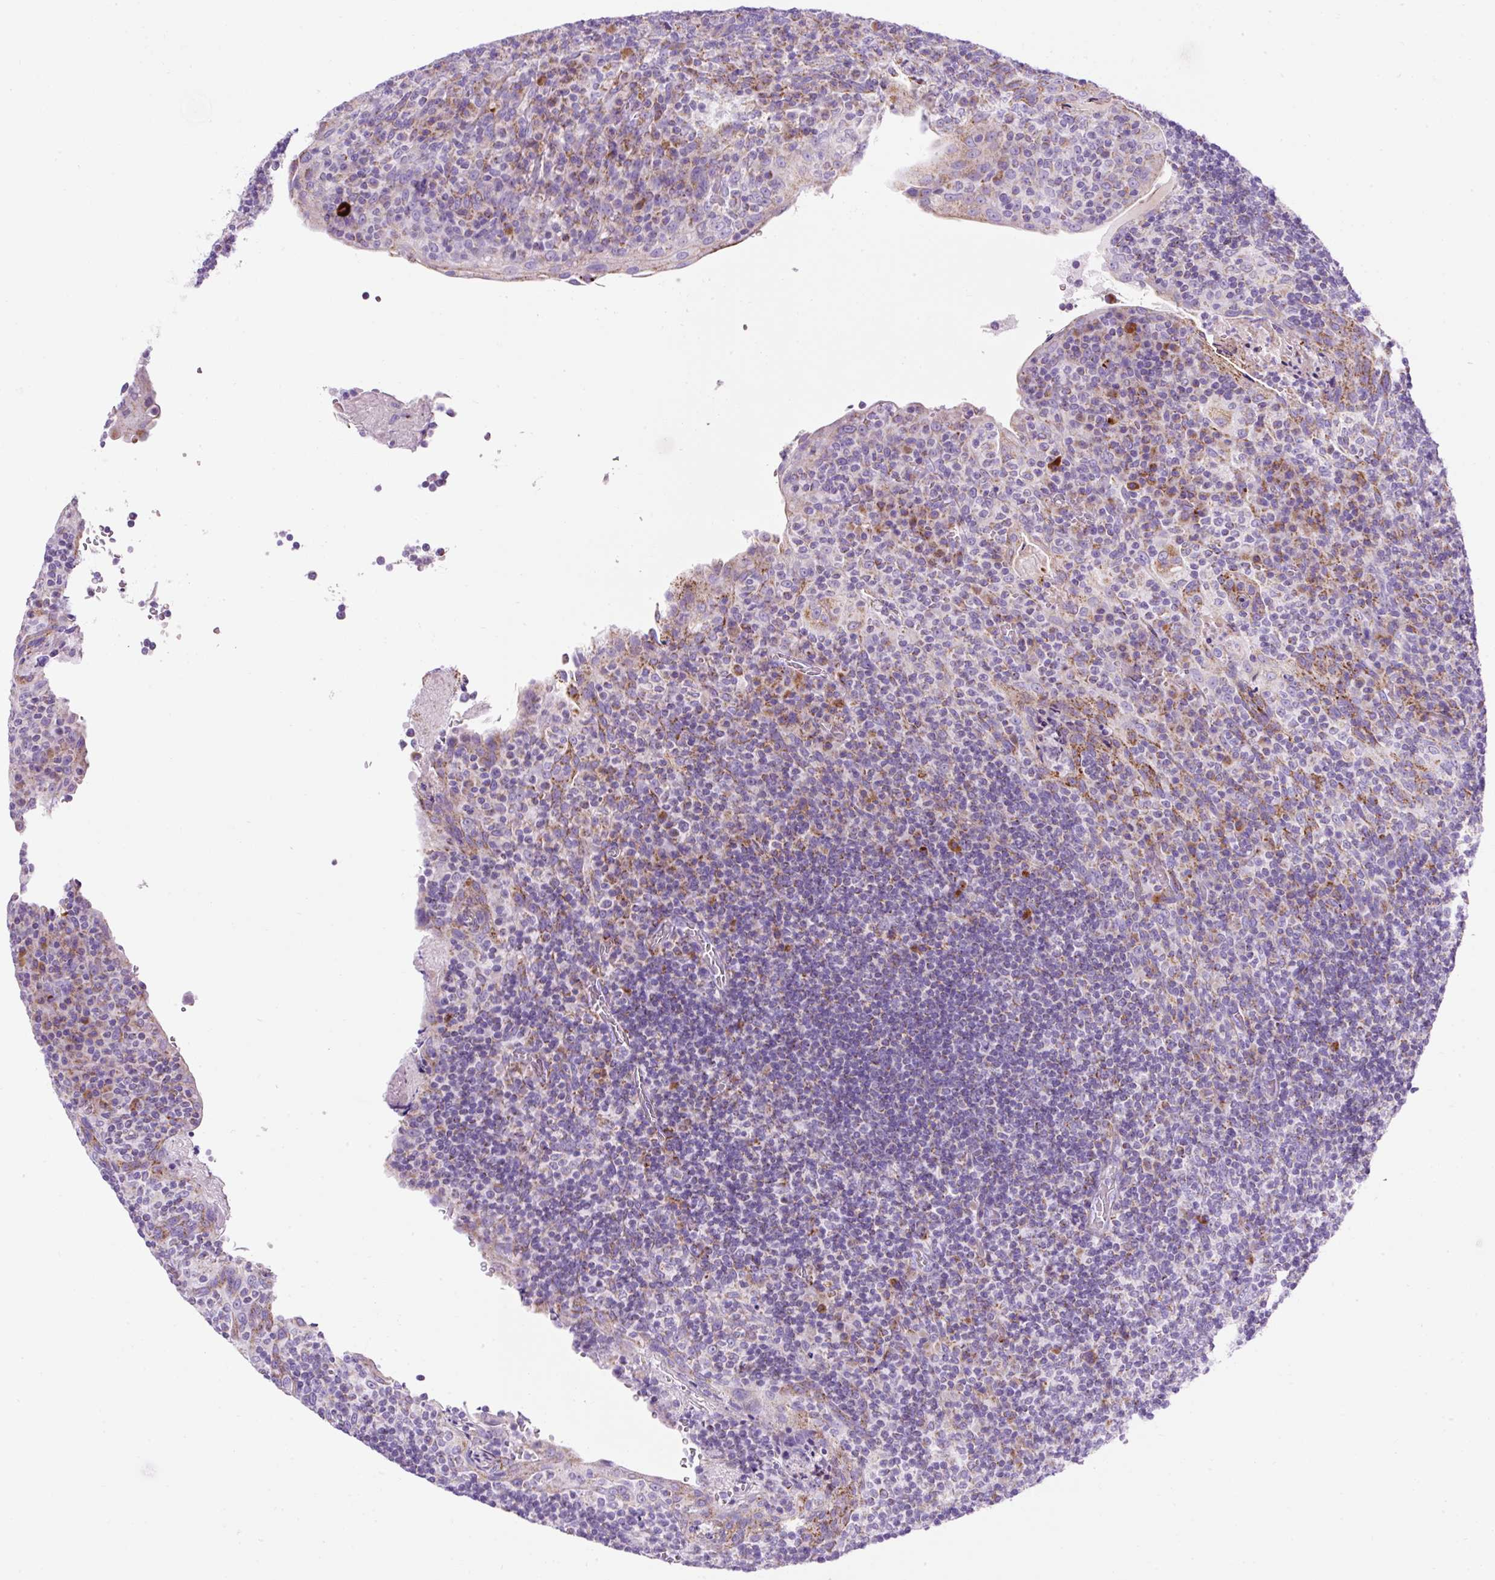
{"staining": {"intensity": "negative", "quantity": "none", "location": "none"}, "tissue": "tonsil", "cell_type": "Germinal center cells", "image_type": "normal", "snomed": [{"axis": "morphology", "description": "Normal tissue, NOS"}, {"axis": "topography", "description": "Tonsil"}], "caption": "An immunohistochemistry (IHC) micrograph of normal tonsil is shown. There is no staining in germinal center cells of tonsil.", "gene": "PLPP2", "patient": {"sex": "male", "age": 17}}